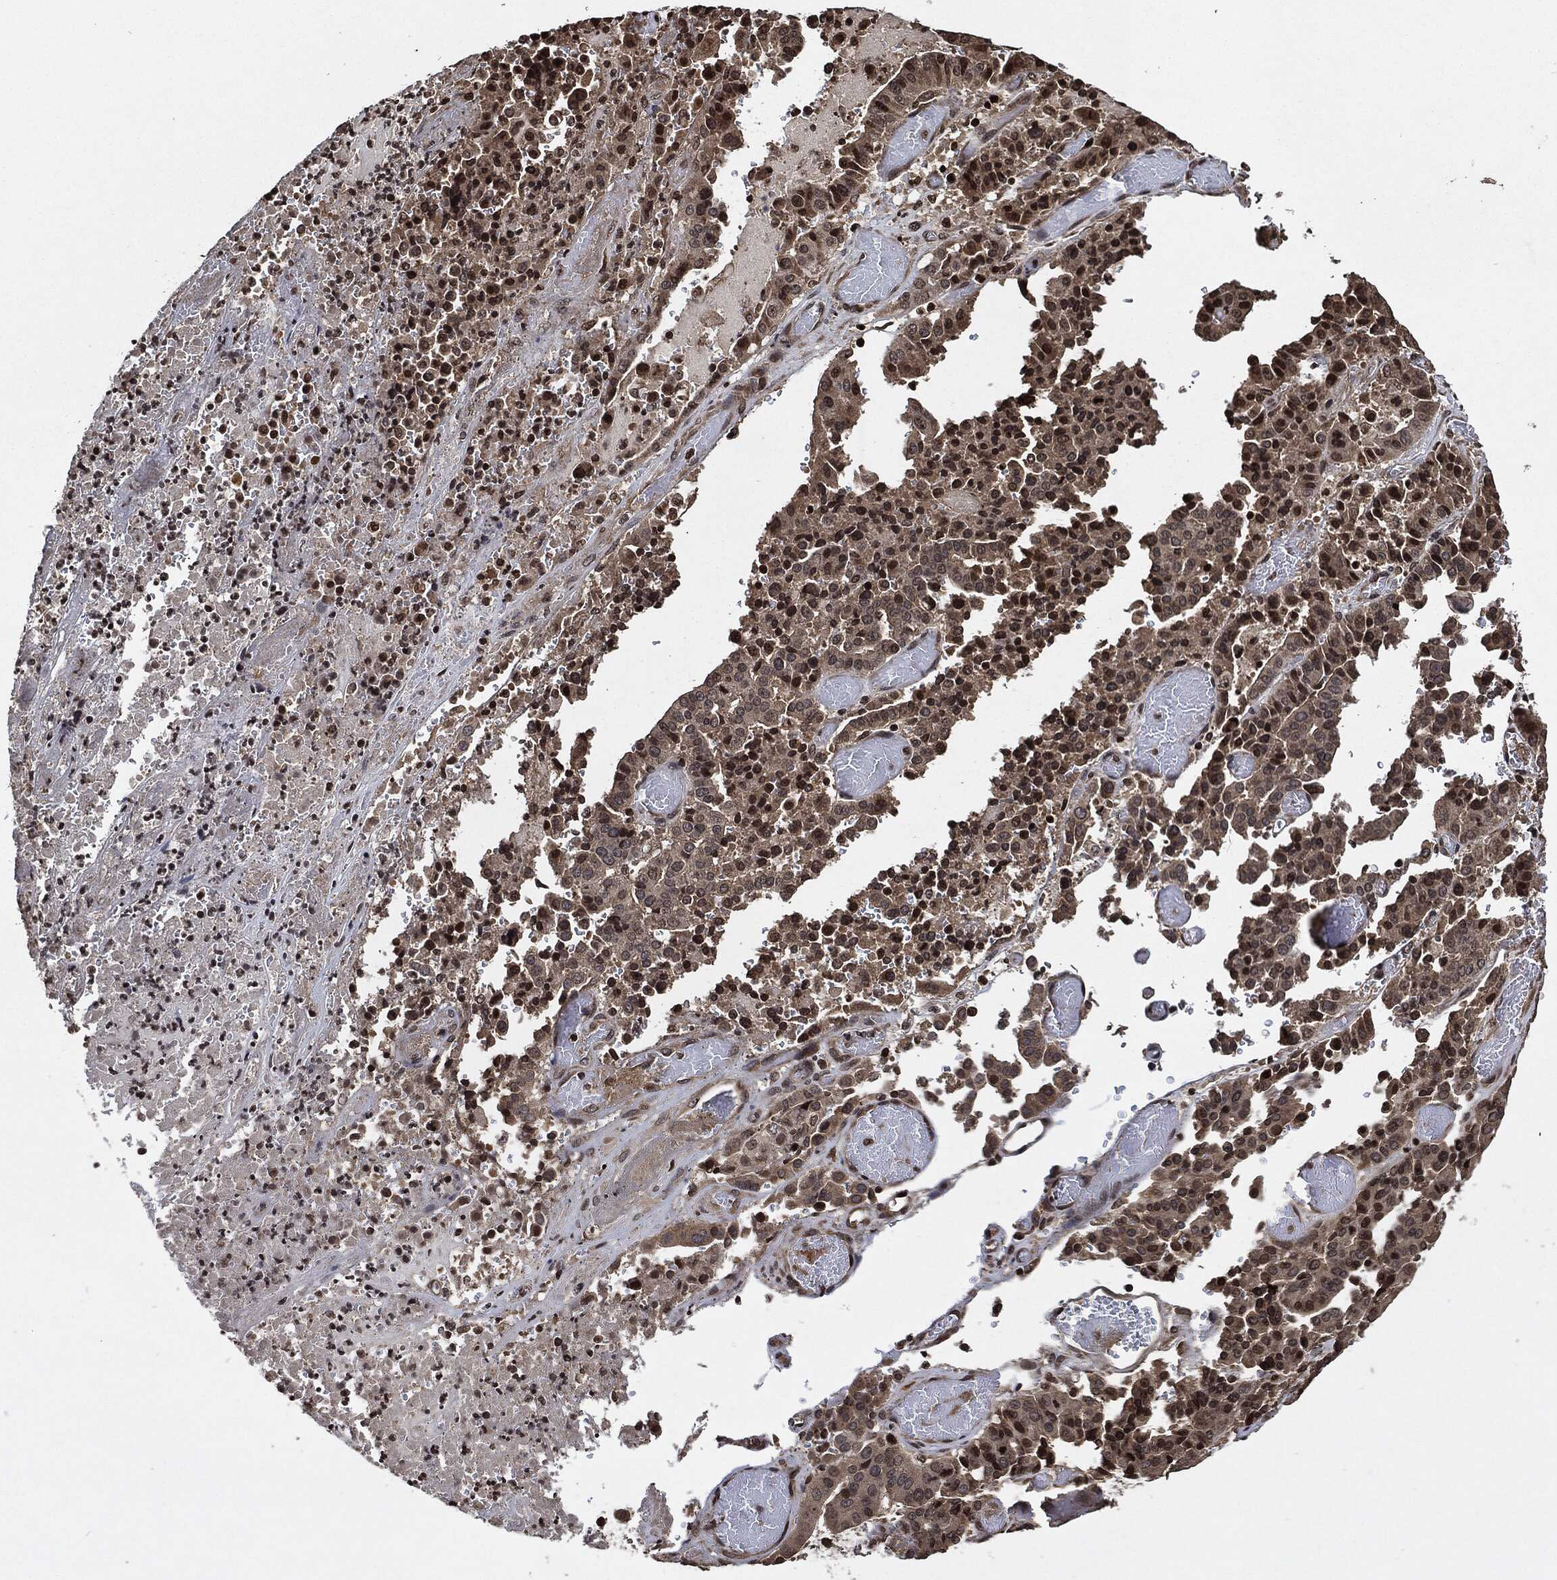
{"staining": {"intensity": "weak", "quantity": "<25%", "location": "cytoplasmic/membranous,nuclear"}, "tissue": "stomach cancer", "cell_type": "Tumor cells", "image_type": "cancer", "snomed": [{"axis": "morphology", "description": "Adenocarcinoma, NOS"}, {"axis": "topography", "description": "Stomach"}], "caption": "Human stomach adenocarcinoma stained for a protein using IHC exhibits no positivity in tumor cells.", "gene": "PDK1", "patient": {"sex": "male", "age": 48}}